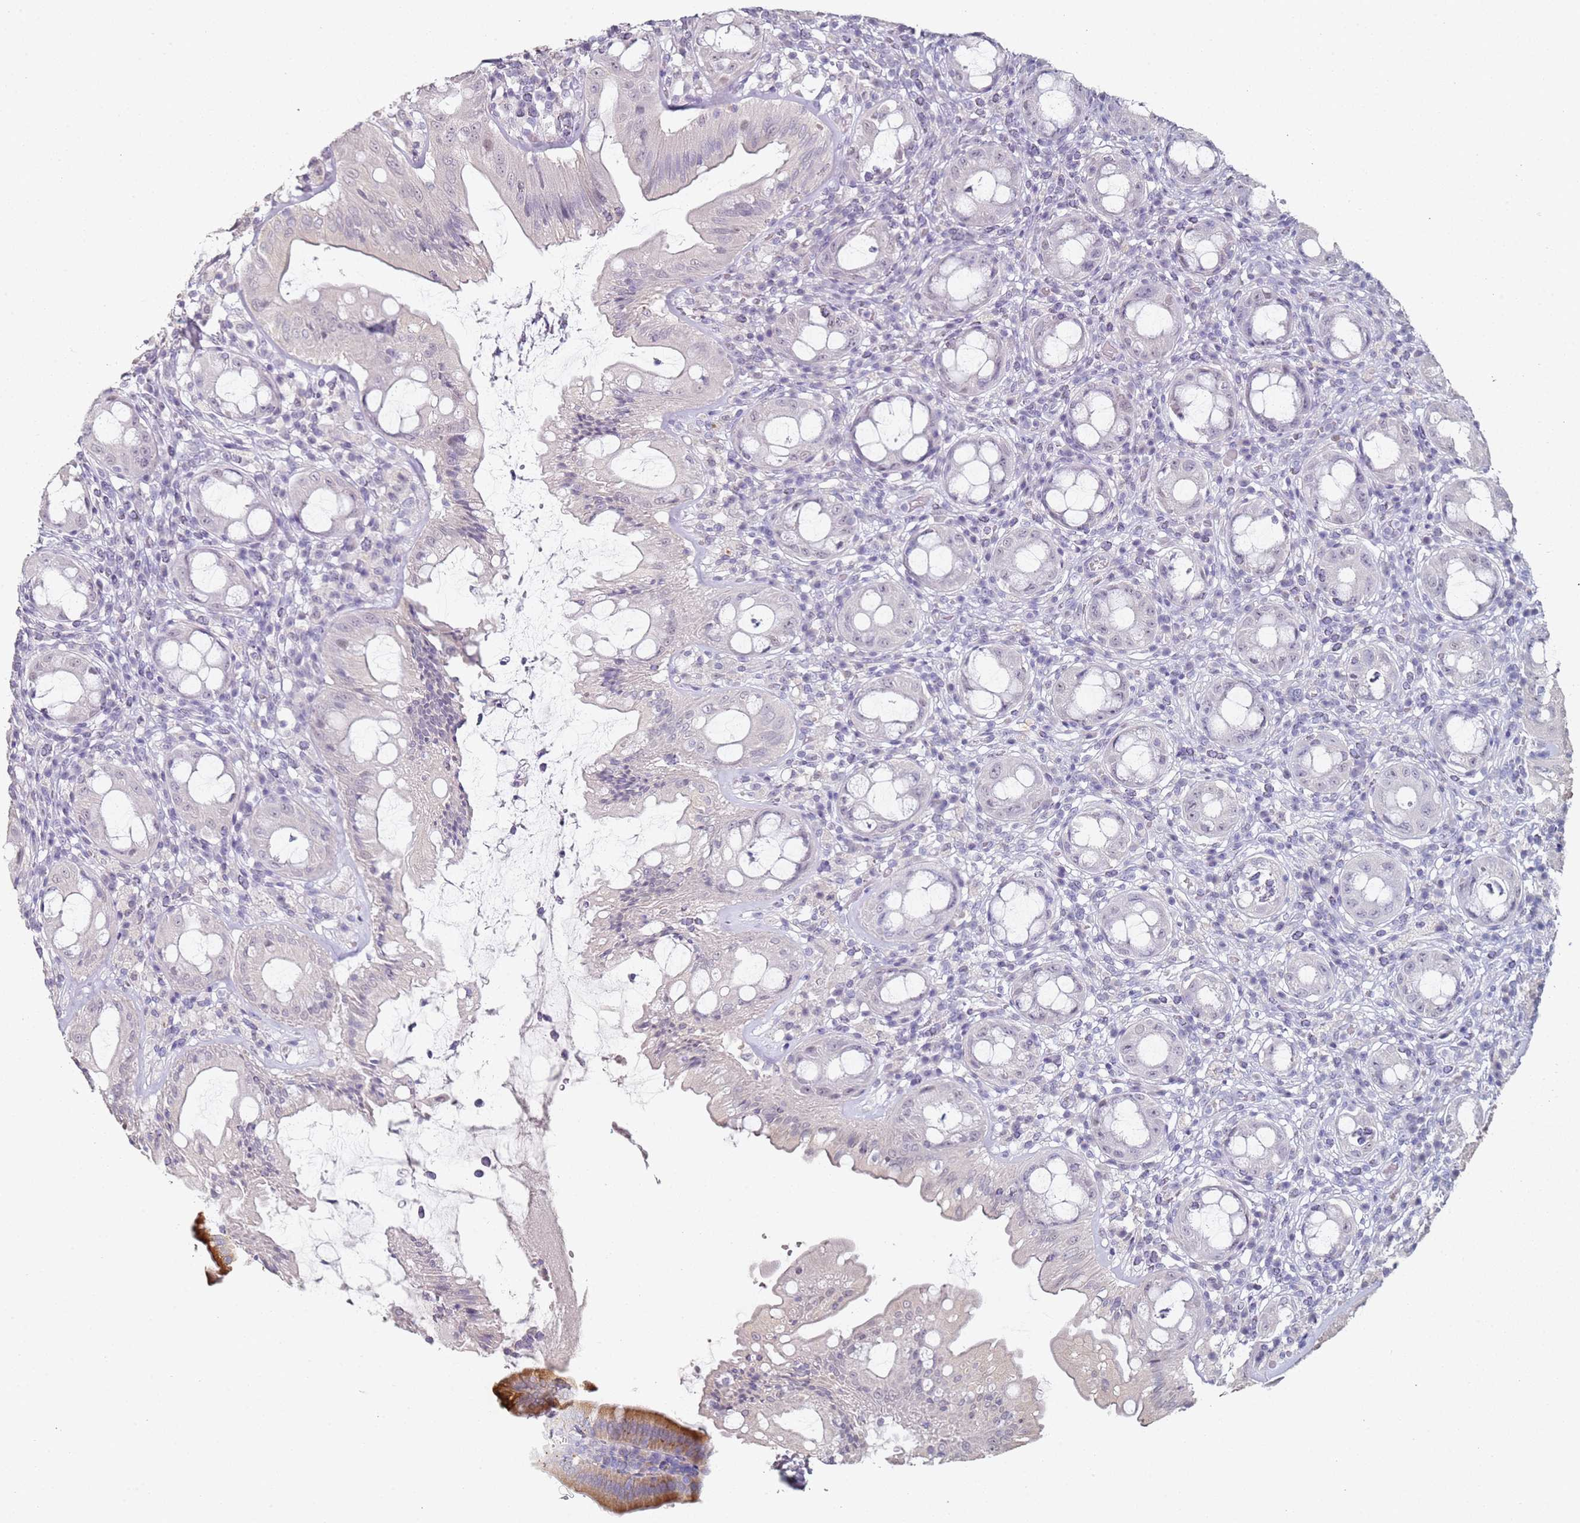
{"staining": {"intensity": "negative", "quantity": "none", "location": "none"}, "tissue": "rectum", "cell_type": "Glandular cells", "image_type": "normal", "snomed": [{"axis": "morphology", "description": "Normal tissue, NOS"}, {"axis": "topography", "description": "Rectum"}], "caption": "Immunohistochemistry micrograph of benign rectum: human rectum stained with DAB reveals no significant protein staining in glandular cells. (Brightfield microscopy of DAB immunohistochemistry (IHC) at high magnification).", "gene": "DNAH11", "patient": {"sex": "female", "age": 57}}